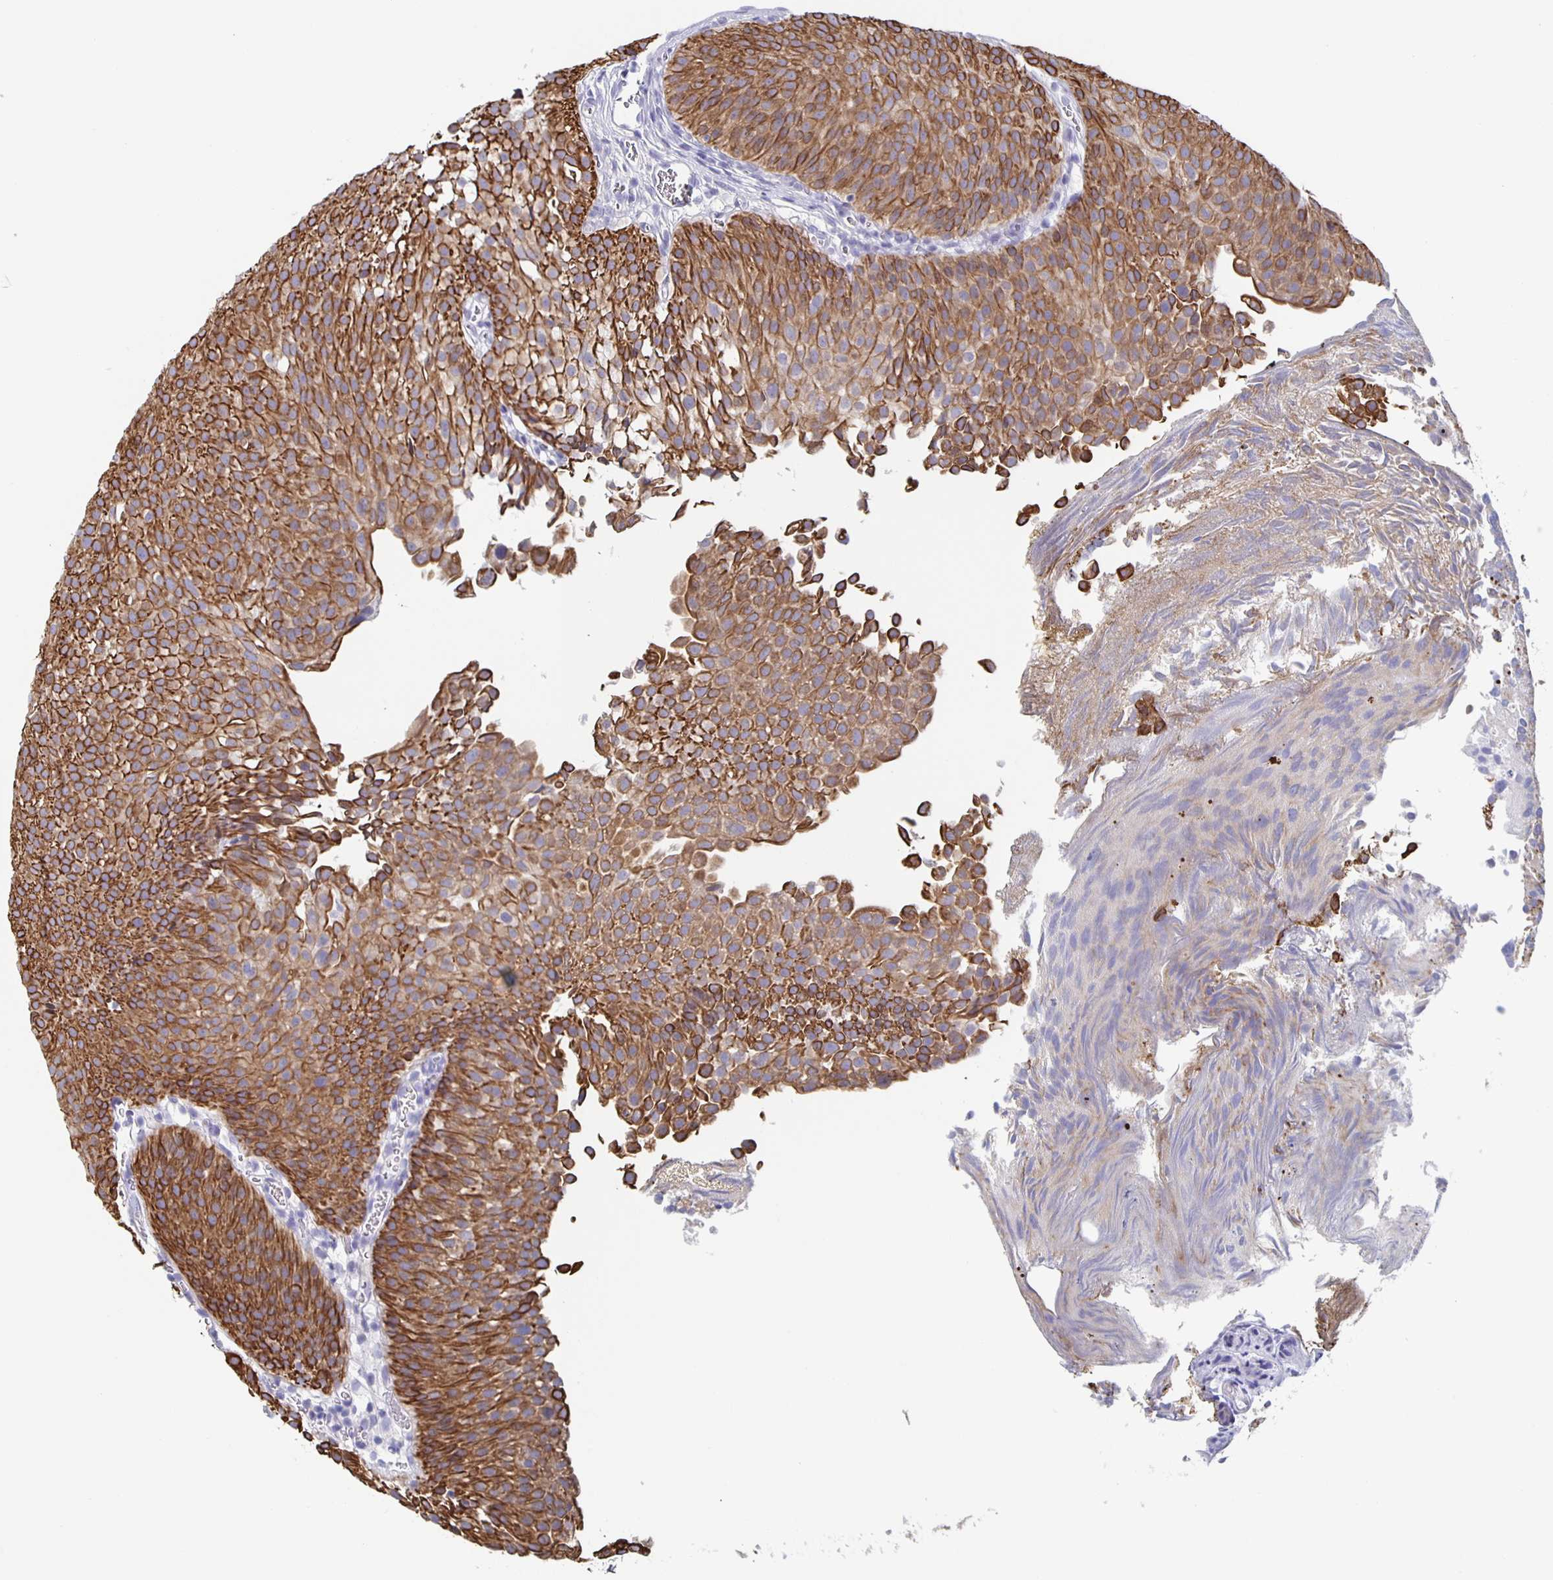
{"staining": {"intensity": "strong", "quantity": ">75%", "location": "cytoplasmic/membranous"}, "tissue": "urothelial cancer", "cell_type": "Tumor cells", "image_type": "cancer", "snomed": [{"axis": "morphology", "description": "Urothelial carcinoma, Low grade"}, {"axis": "topography", "description": "Urinary bladder"}], "caption": "Tumor cells reveal high levels of strong cytoplasmic/membranous staining in approximately >75% of cells in human low-grade urothelial carcinoma.", "gene": "CCDC17", "patient": {"sex": "male", "age": 80}}